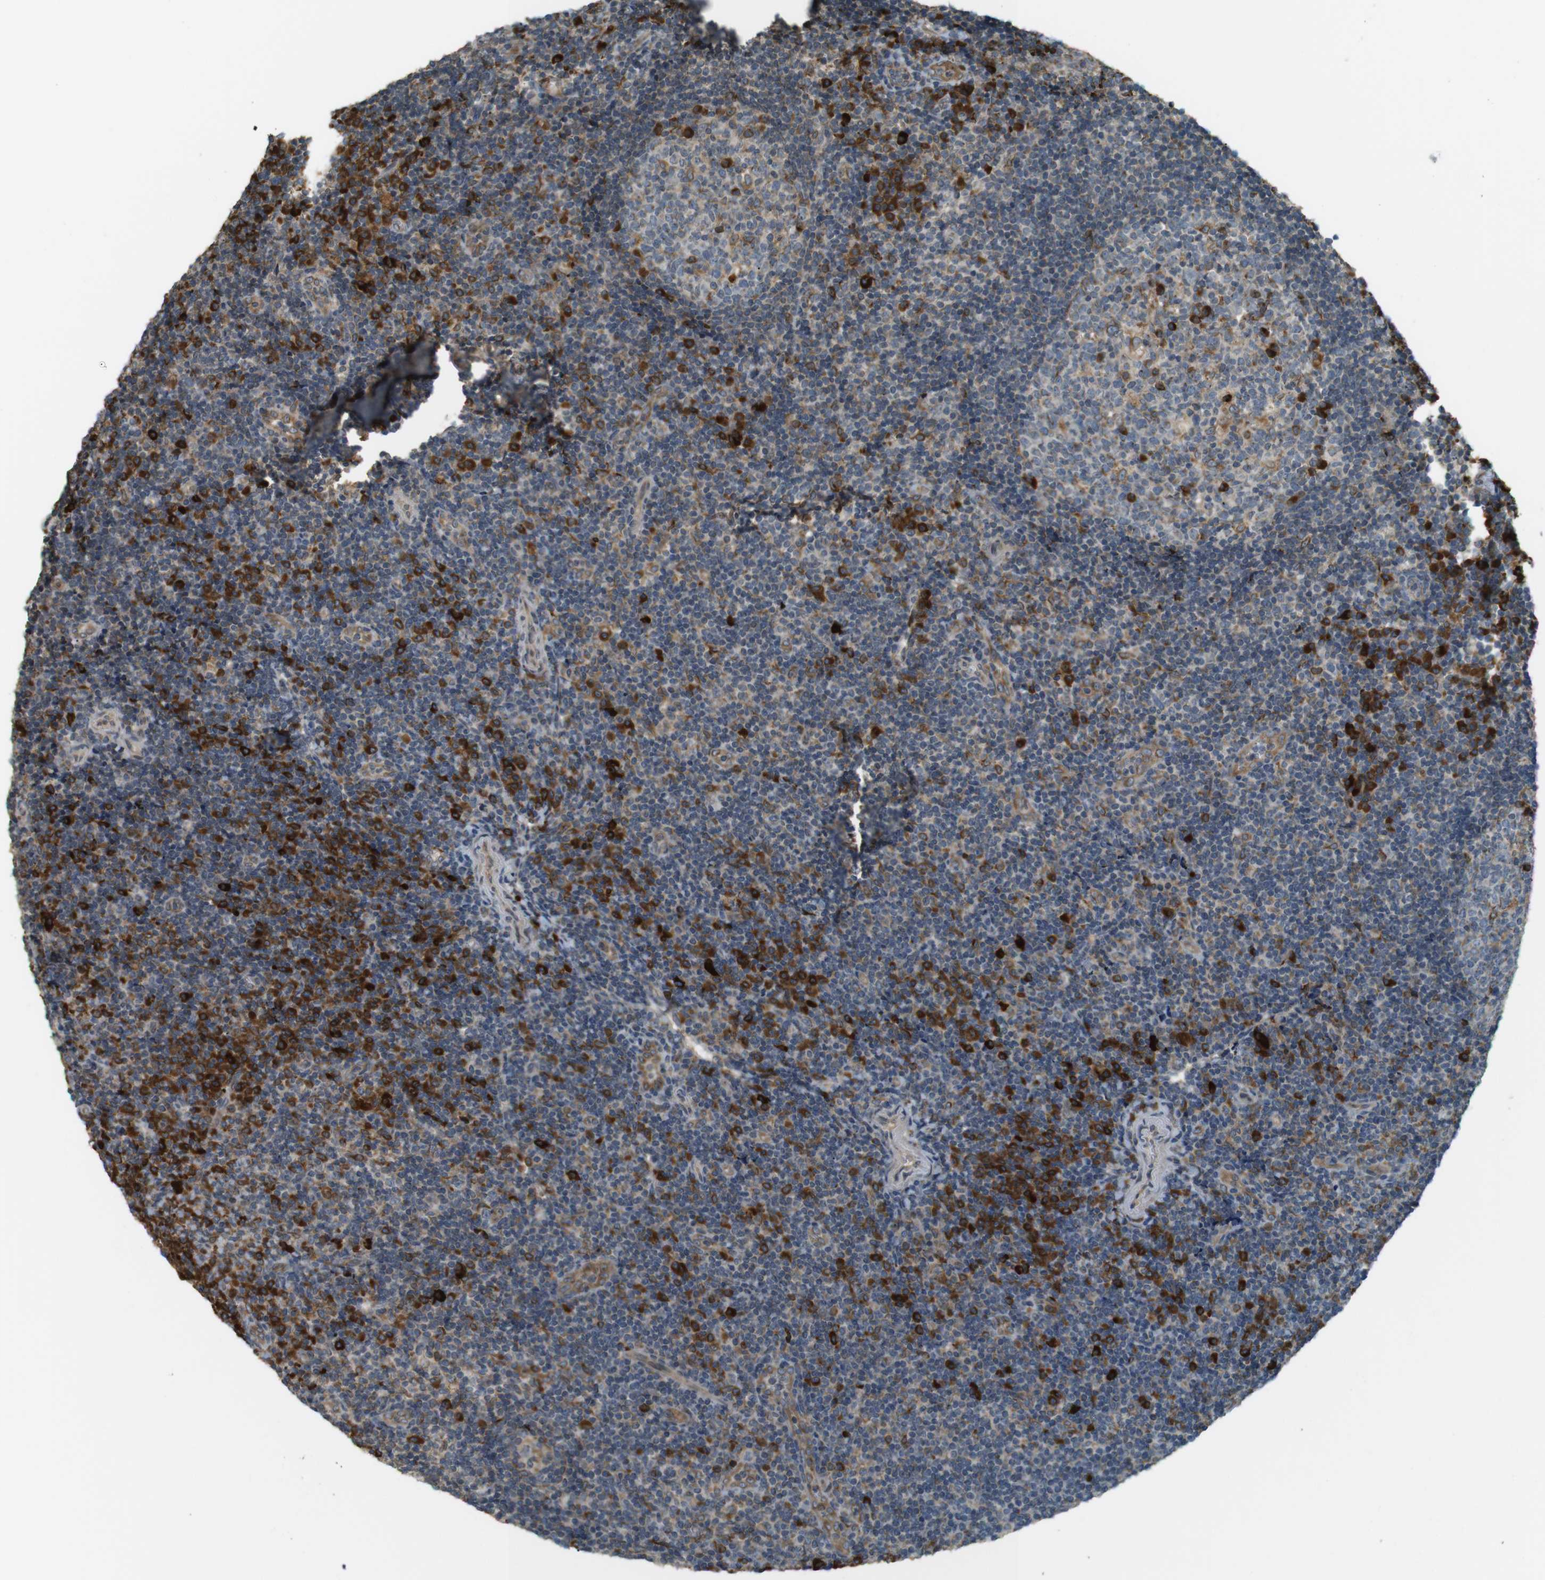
{"staining": {"intensity": "moderate", "quantity": "25%-75%", "location": "cytoplasmic/membranous"}, "tissue": "tonsil", "cell_type": "Germinal center cells", "image_type": "normal", "snomed": [{"axis": "morphology", "description": "Normal tissue, NOS"}, {"axis": "topography", "description": "Tonsil"}], "caption": "Tonsil was stained to show a protein in brown. There is medium levels of moderate cytoplasmic/membranous expression in approximately 25%-75% of germinal center cells. (brown staining indicates protein expression, while blue staining denotes nuclei).", "gene": "TMED4", "patient": {"sex": "female", "age": 40}}